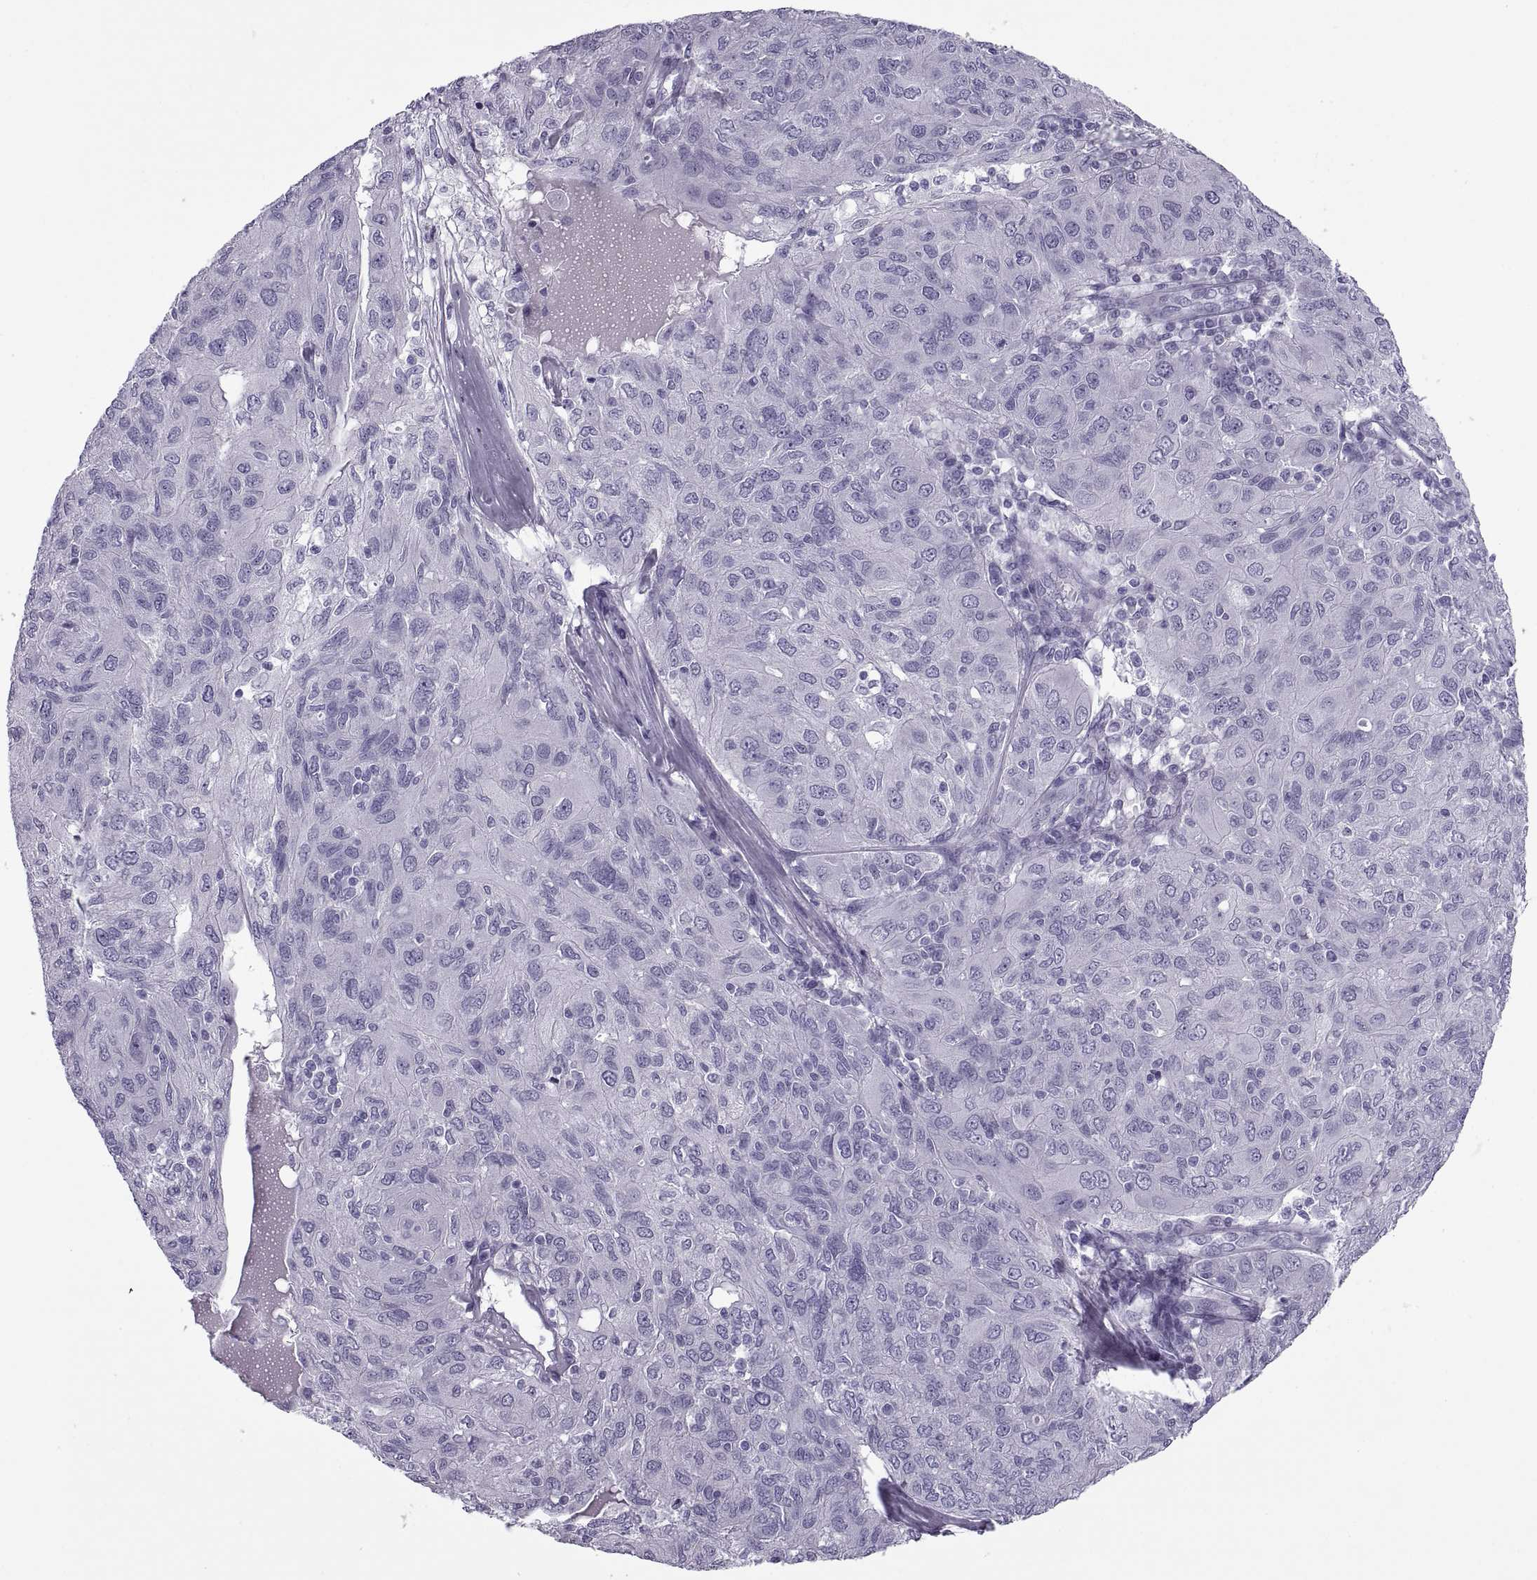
{"staining": {"intensity": "negative", "quantity": "none", "location": "none"}, "tissue": "ovarian cancer", "cell_type": "Tumor cells", "image_type": "cancer", "snomed": [{"axis": "morphology", "description": "Carcinoma, endometroid"}, {"axis": "topography", "description": "Ovary"}], "caption": "Immunohistochemistry micrograph of neoplastic tissue: endometroid carcinoma (ovarian) stained with DAB (3,3'-diaminobenzidine) exhibits no significant protein expression in tumor cells. The staining was performed using DAB to visualize the protein expression in brown, while the nuclei were stained in blue with hematoxylin (Magnification: 20x).", "gene": "RLBP1", "patient": {"sex": "female", "age": 50}}